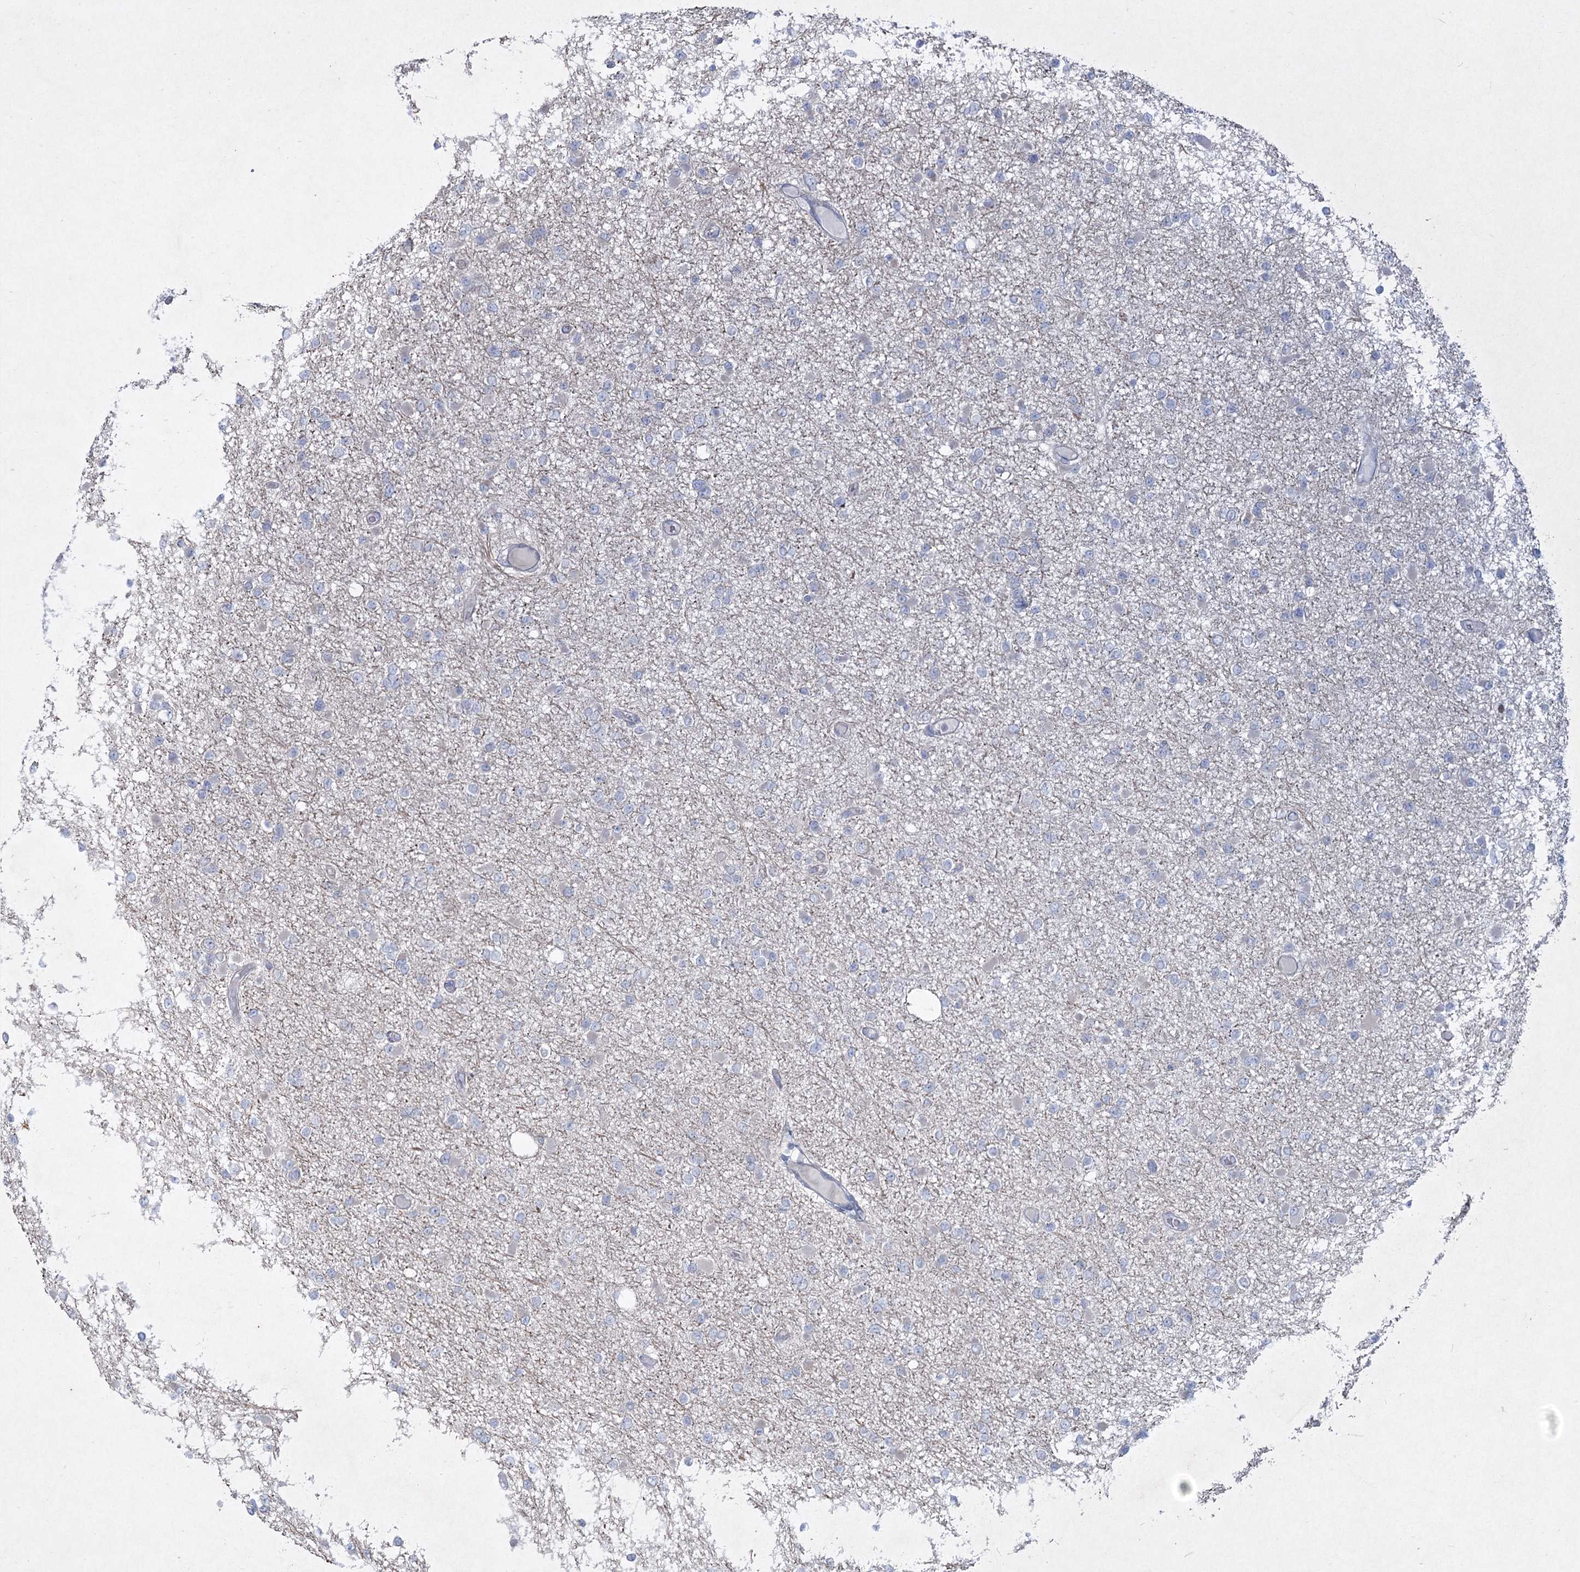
{"staining": {"intensity": "negative", "quantity": "none", "location": "none"}, "tissue": "glioma", "cell_type": "Tumor cells", "image_type": "cancer", "snomed": [{"axis": "morphology", "description": "Glioma, malignant, Low grade"}, {"axis": "topography", "description": "Brain"}], "caption": "High power microscopy photomicrograph of an immunohistochemistry (IHC) image of glioma, revealing no significant staining in tumor cells.", "gene": "PLA2G12A", "patient": {"sex": "female", "age": 22}}